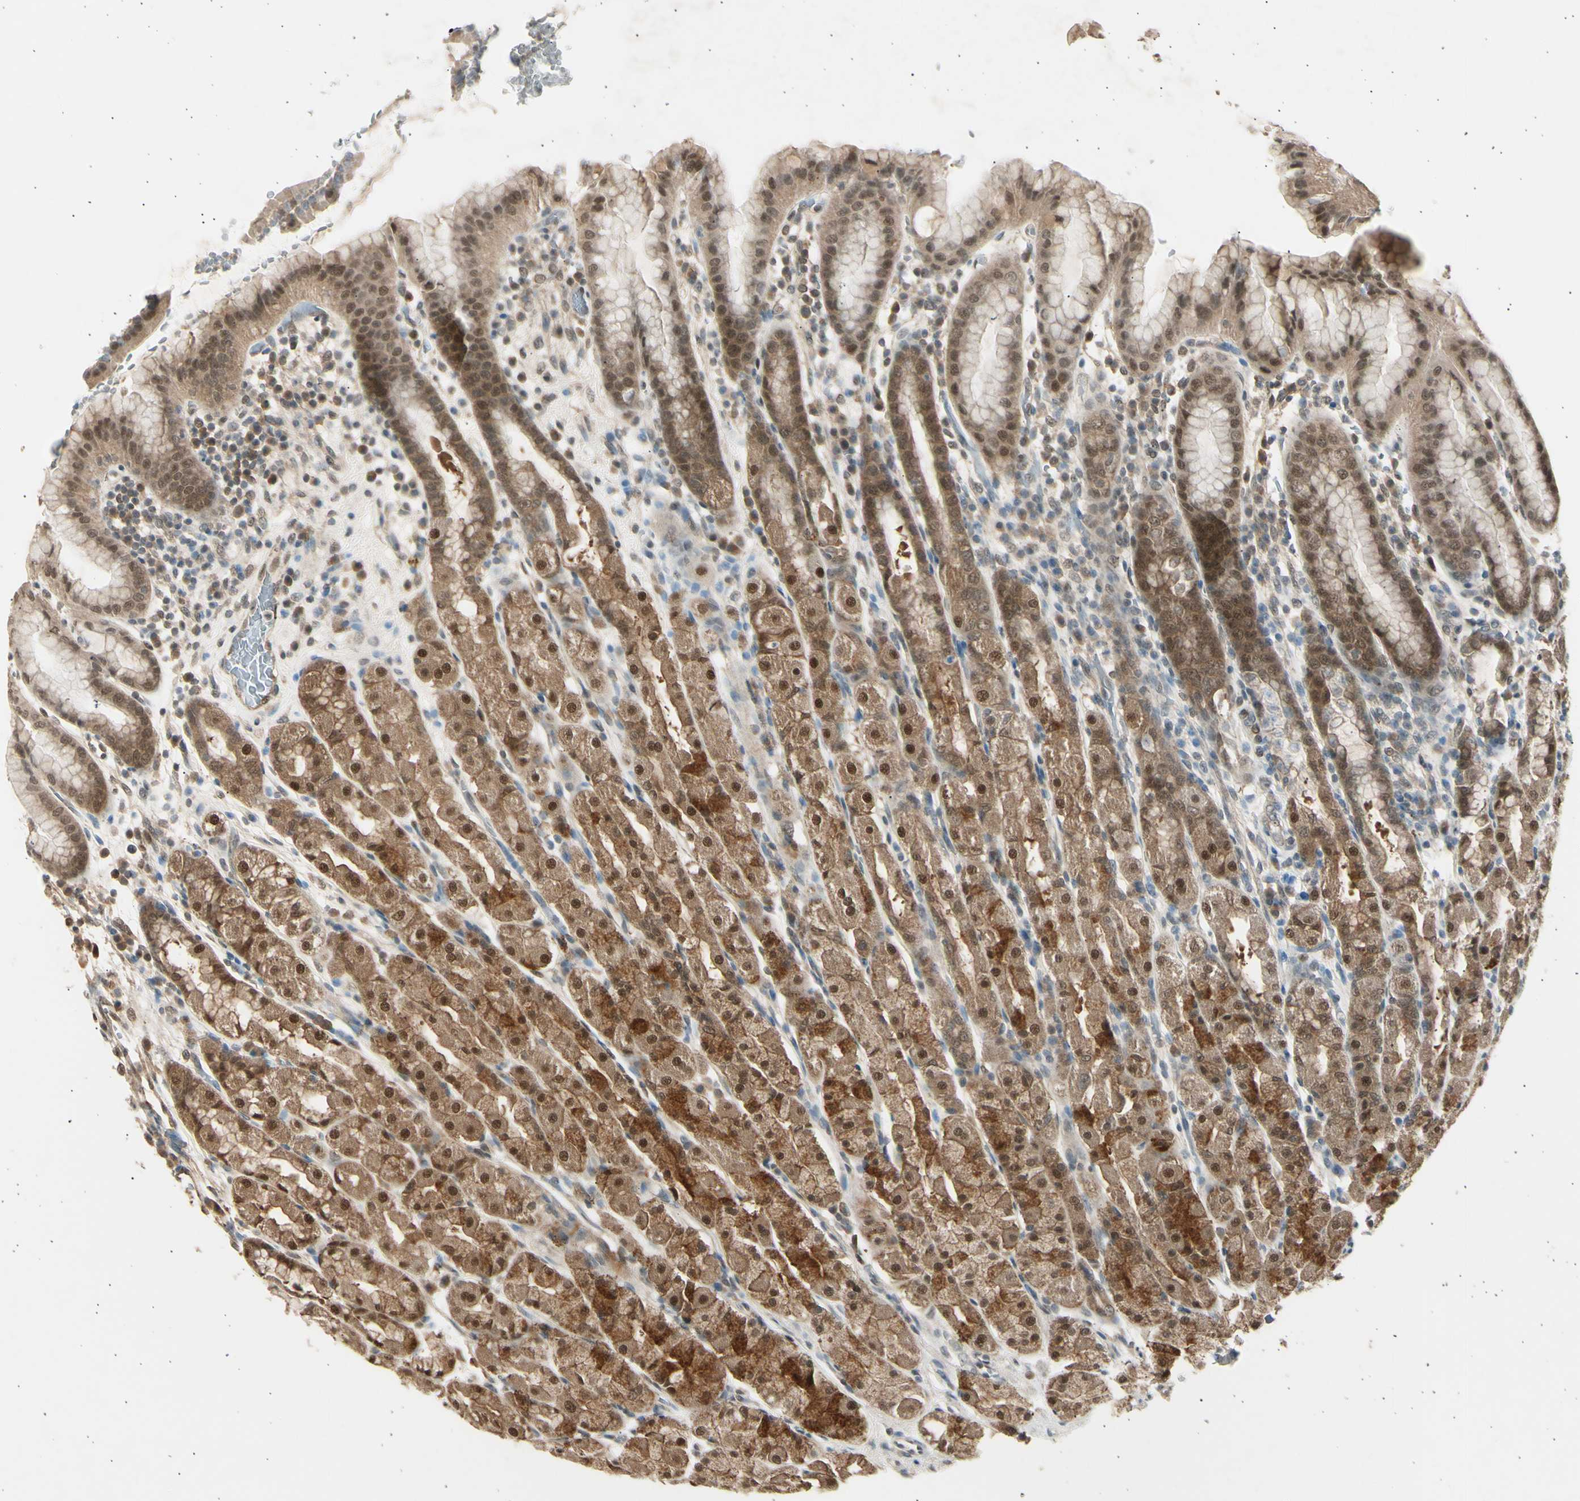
{"staining": {"intensity": "moderate", "quantity": ">75%", "location": "cytoplasmic/membranous,nuclear"}, "tissue": "stomach", "cell_type": "Glandular cells", "image_type": "normal", "snomed": [{"axis": "morphology", "description": "Normal tissue, NOS"}, {"axis": "topography", "description": "Stomach, upper"}], "caption": "DAB (3,3'-diaminobenzidine) immunohistochemical staining of normal human stomach displays moderate cytoplasmic/membranous,nuclear protein positivity in about >75% of glandular cells.", "gene": "PSMD5", "patient": {"sex": "male", "age": 68}}